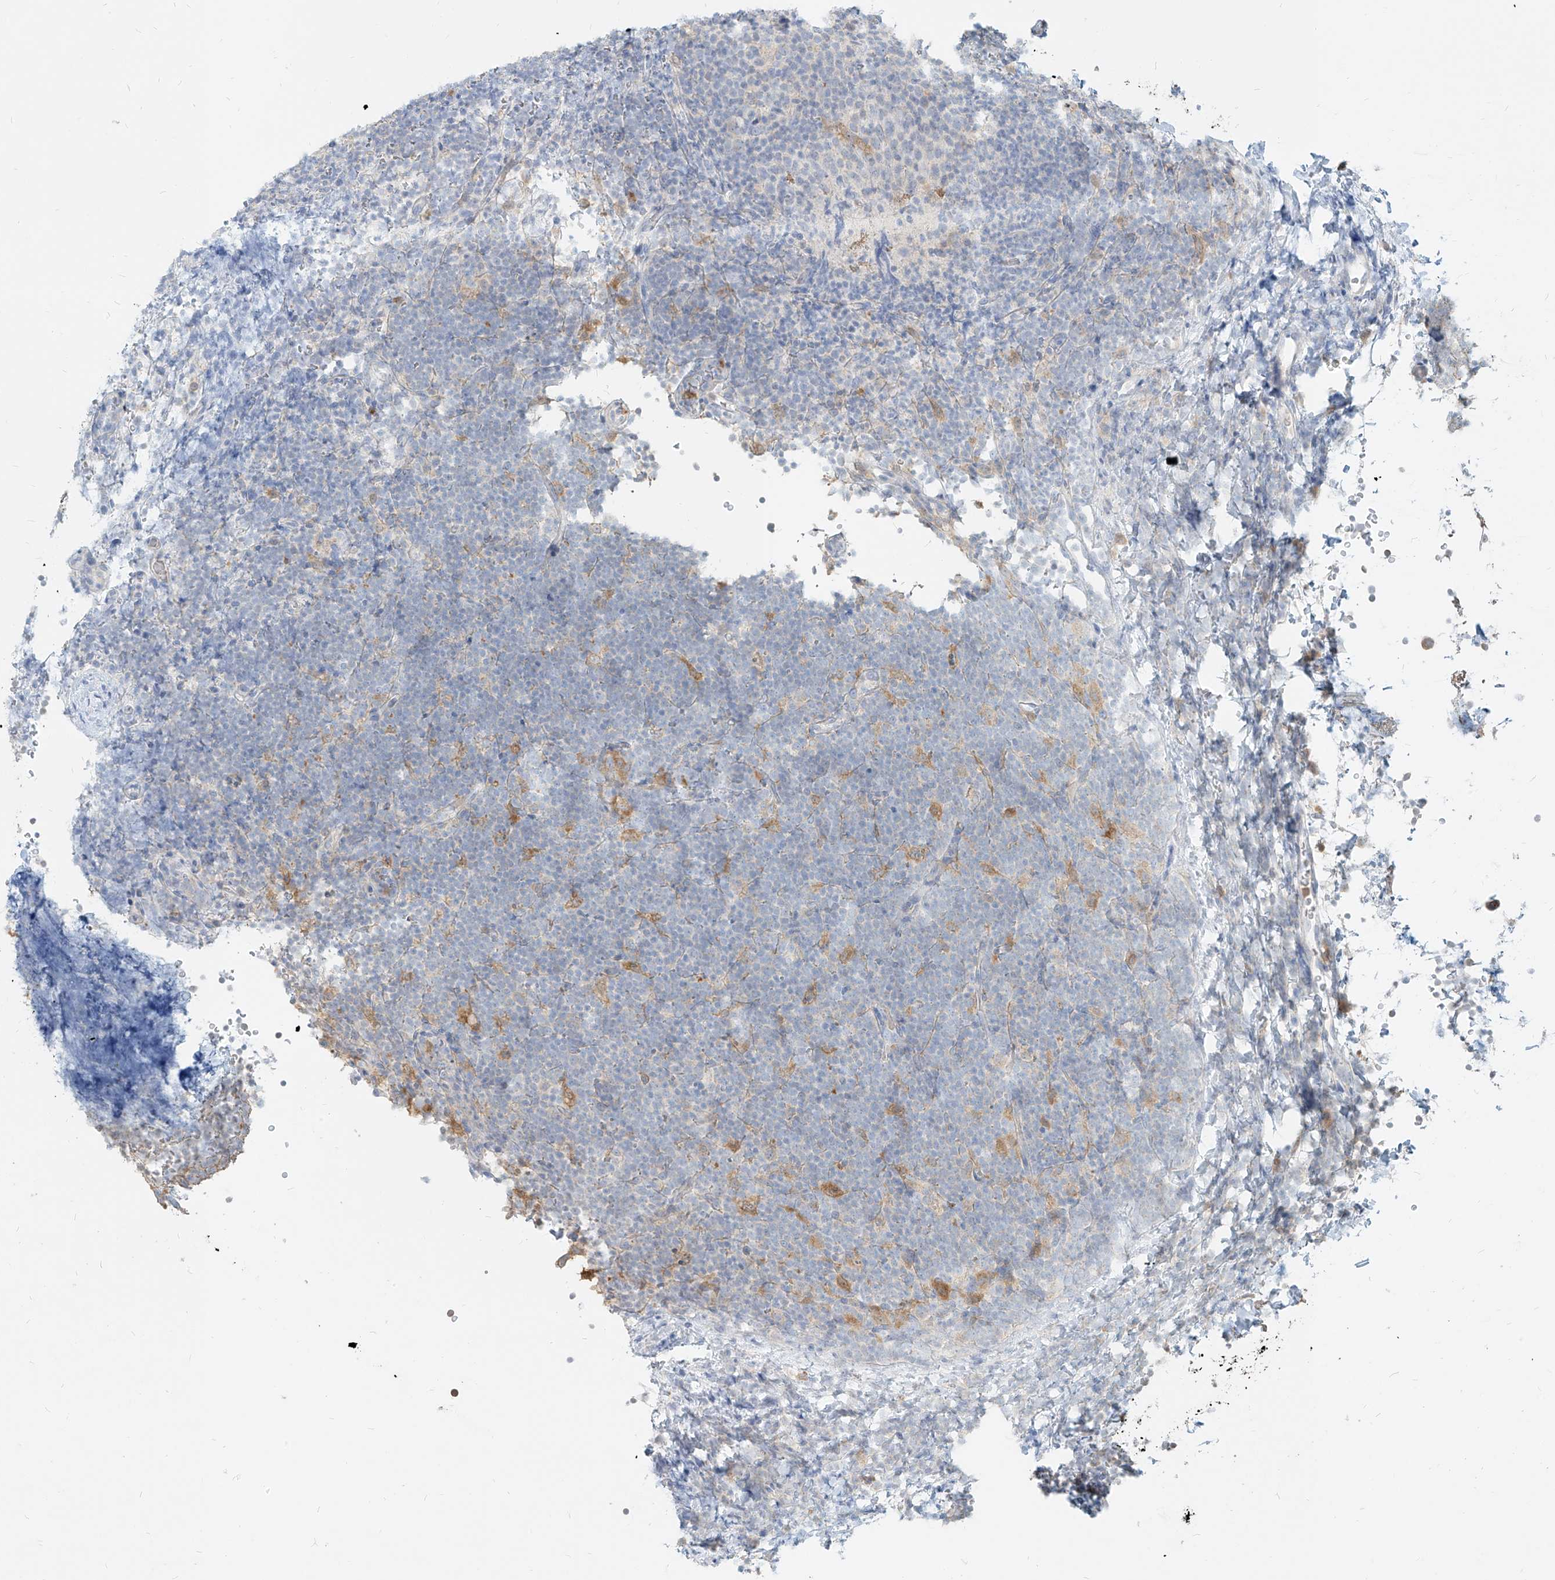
{"staining": {"intensity": "negative", "quantity": "none", "location": "none"}, "tissue": "lymphoma", "cell_type": "Tumor cells", "image_type": "cancer", "snomed": [{"axis": "morphology", "description": "Malignant lymphoma, non-Hodgkin's type, High grade"}, {"axis": "topography", "description": "Lymph node"}], "caption": "An IHC micrograph of high-grade malignant lymphoma, non-Hodgkin's type is shown. There is no staining in tumor cells of high-grade malignant lymphoma, non-Hodgkin's type.", "gene": "PGD", "patient": {"sex": "male", "age": 13}}